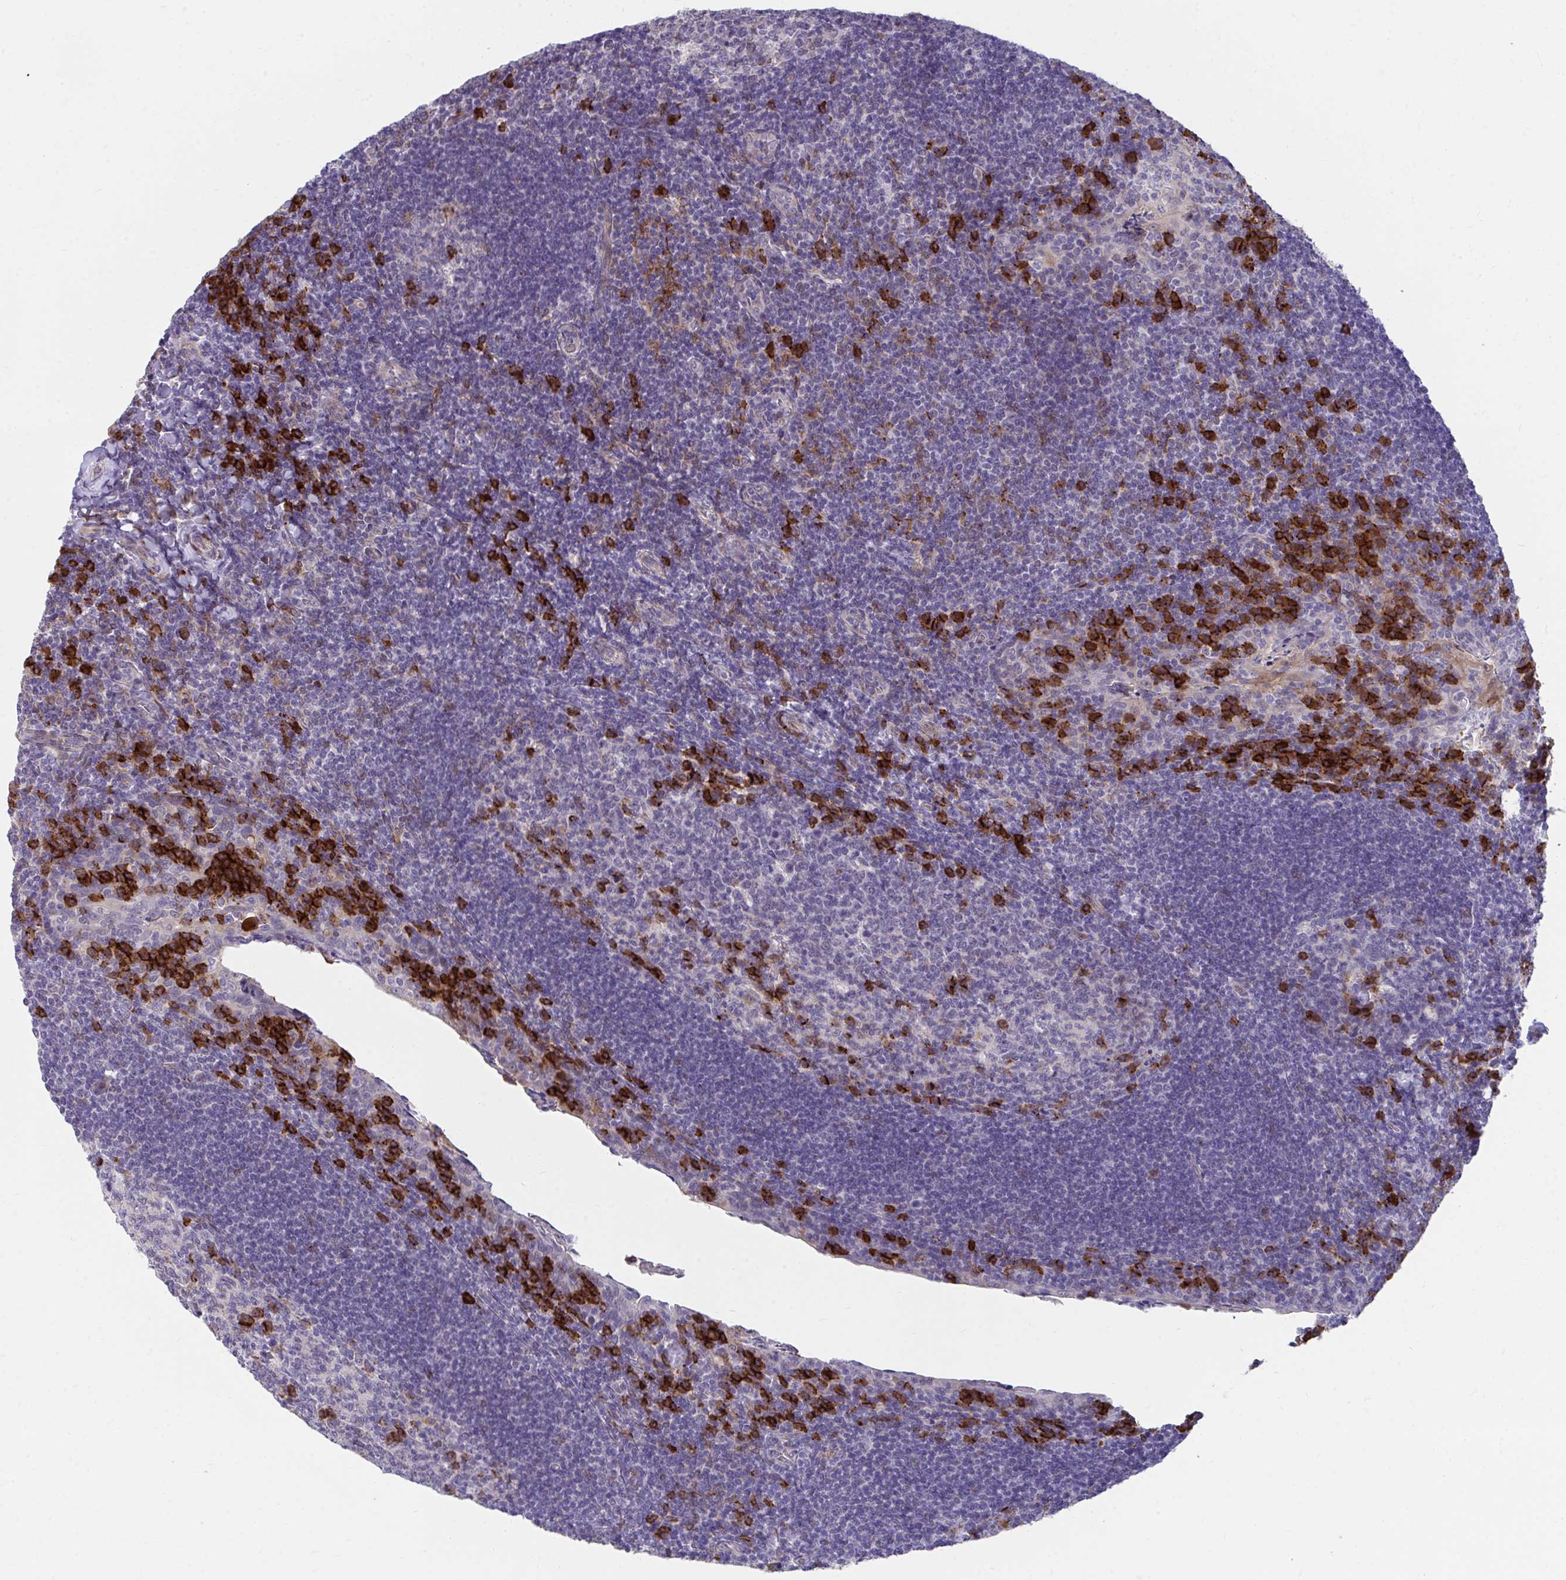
{"staining": {"intensity": "strong", "quantity": "<25%", "location": "cytoplasmic/membranous"}, "tissue": "tonsil", "cell_type": "Germinal center cells", "image_type": "normal", "snomed": [{"axis": "morphology", "description": "Normal tissue, NOS"}, {"axis": "topography", "description": "Tonsil"}], "caption": "High-power microscopy captured an IHC image of normal tonsil, revealing strong cytoplasmic/membranous expression in approximately <25% of germinal center cells. (brown staining indicates protein expression, while blue staining denotes nuclei).", "gene": "SLAMF7", "patient": {"sex": "male", "age": 17}}